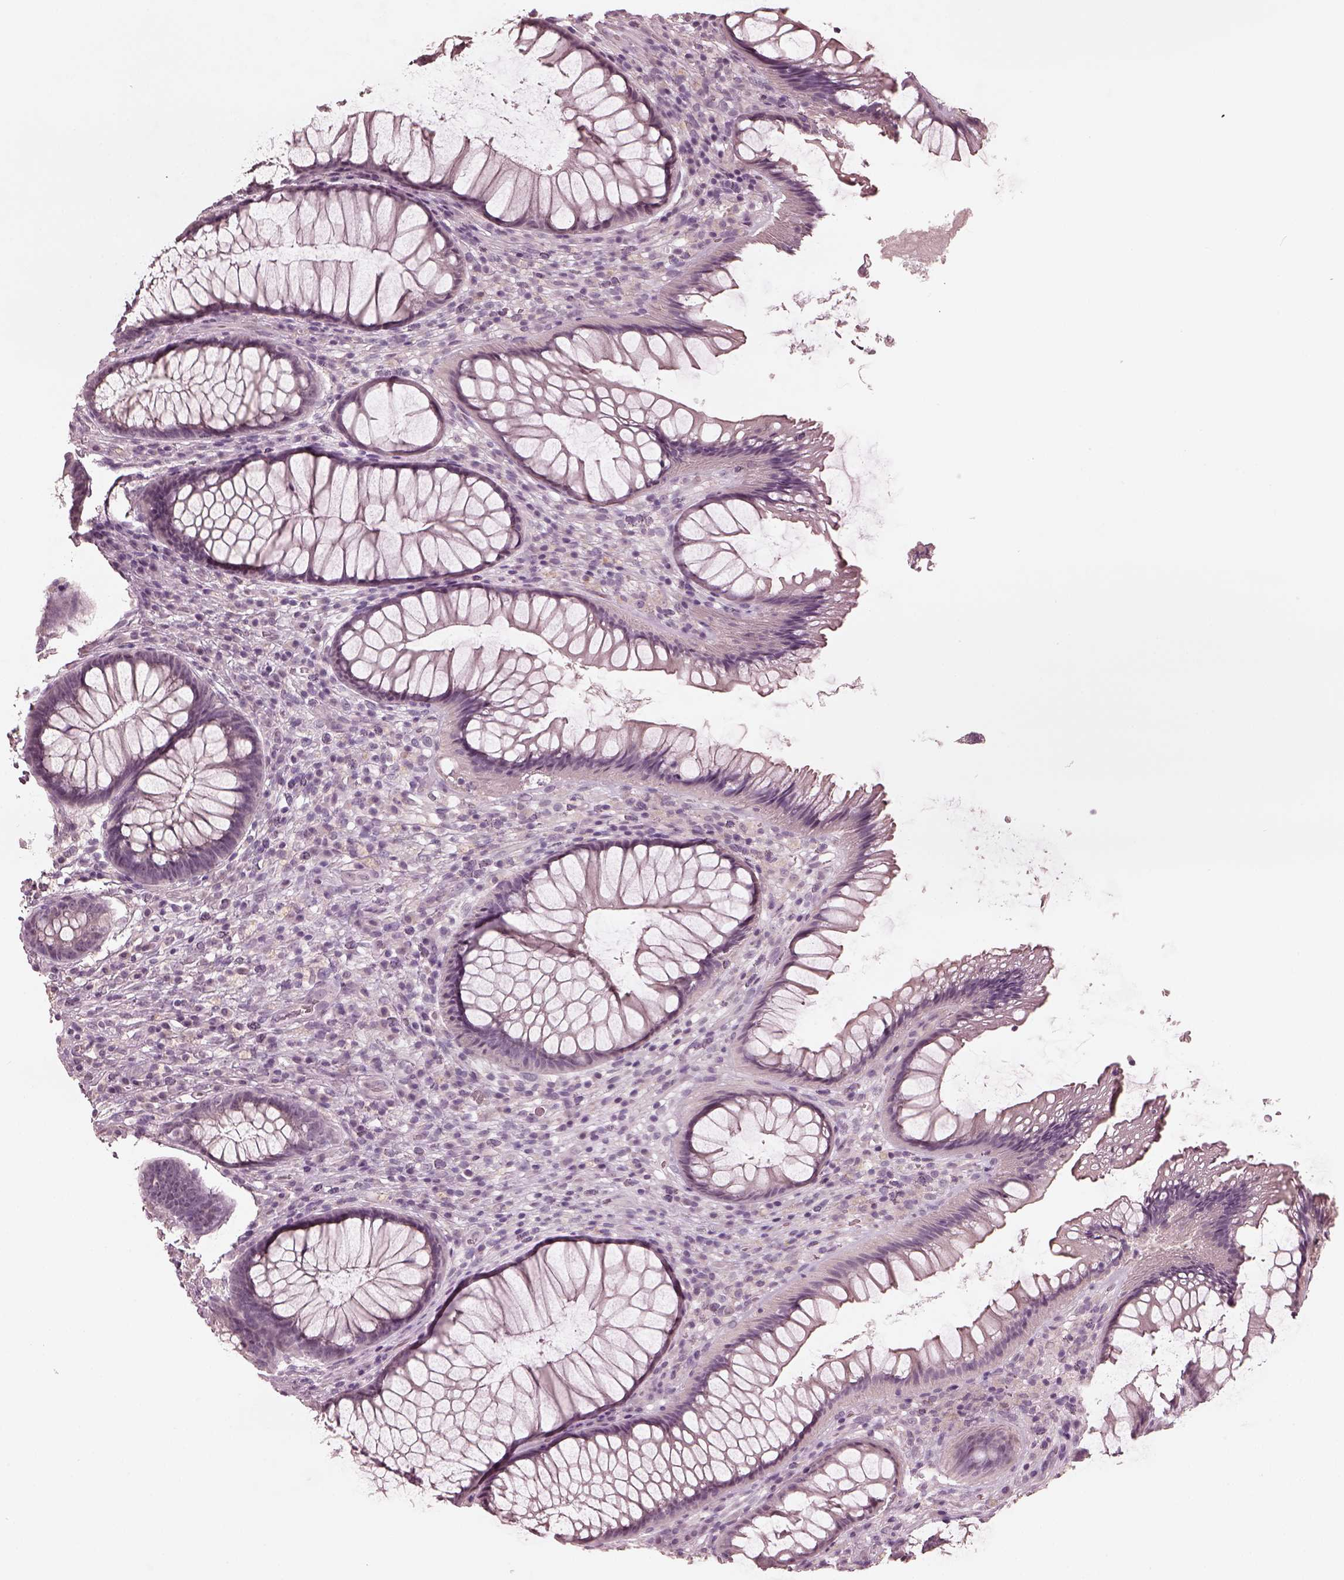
{"staining": {"intensity": "negative", "quantity": "none", "location": "none"}, "tissue": "rectum", "cell_type": "Glandular cells", "image_type": "normal", "snomed": [{"axis": "morphology", "description": "Normal tissue, NOS"}, {"axis": "topography", "description": "Smooth muscle"}, {"axis": "topography", "description": "Rectum"}], "caption": "Immunohistochemistry histopathology image of benign rectum stained for a protein (brown), which displays no positivity in glandular cells.", "gene": "OPTC", "patient": {"sex": "male", "age": 53}}